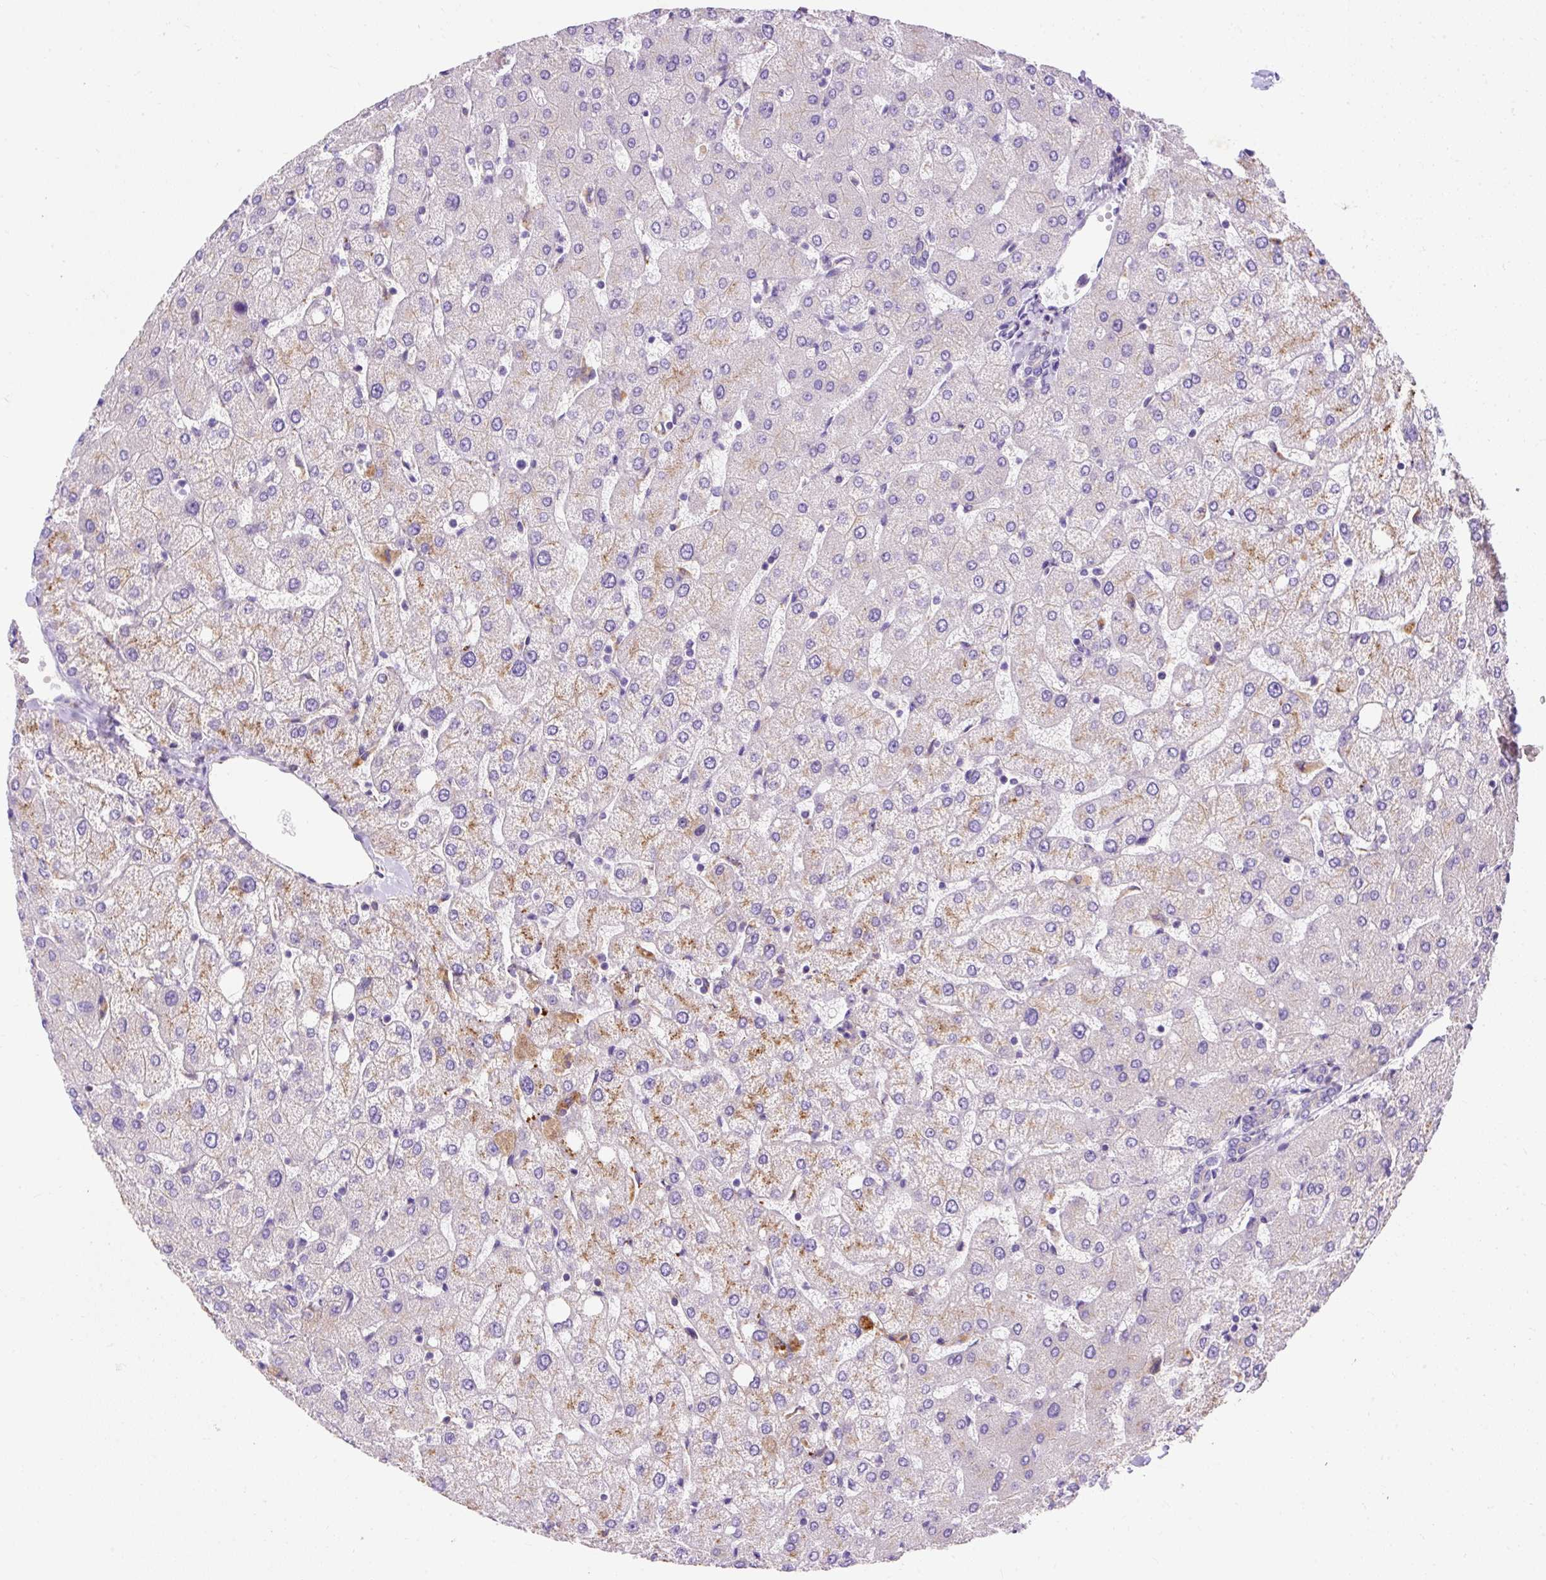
{"staining": {"intensity": "negative", "quantity": "none", "location": "none"}, "tissue": "liver", "cell_type": "Cholangiocytes", "image_type": "normal", "snomed": [{"axis": "morphology", "description": "Normal tissue, NOS"}, {"axis": "topography", "description": "Liver"}], "caption": "High power microscopy image of an immunohistochemistry photomicrograph of normal liver, revealing no significant positivity in cholangiocytes. Nuclei are stained in blue.", "gene": "OR4K15", "patient": {"sex": "female", "age": 54}}